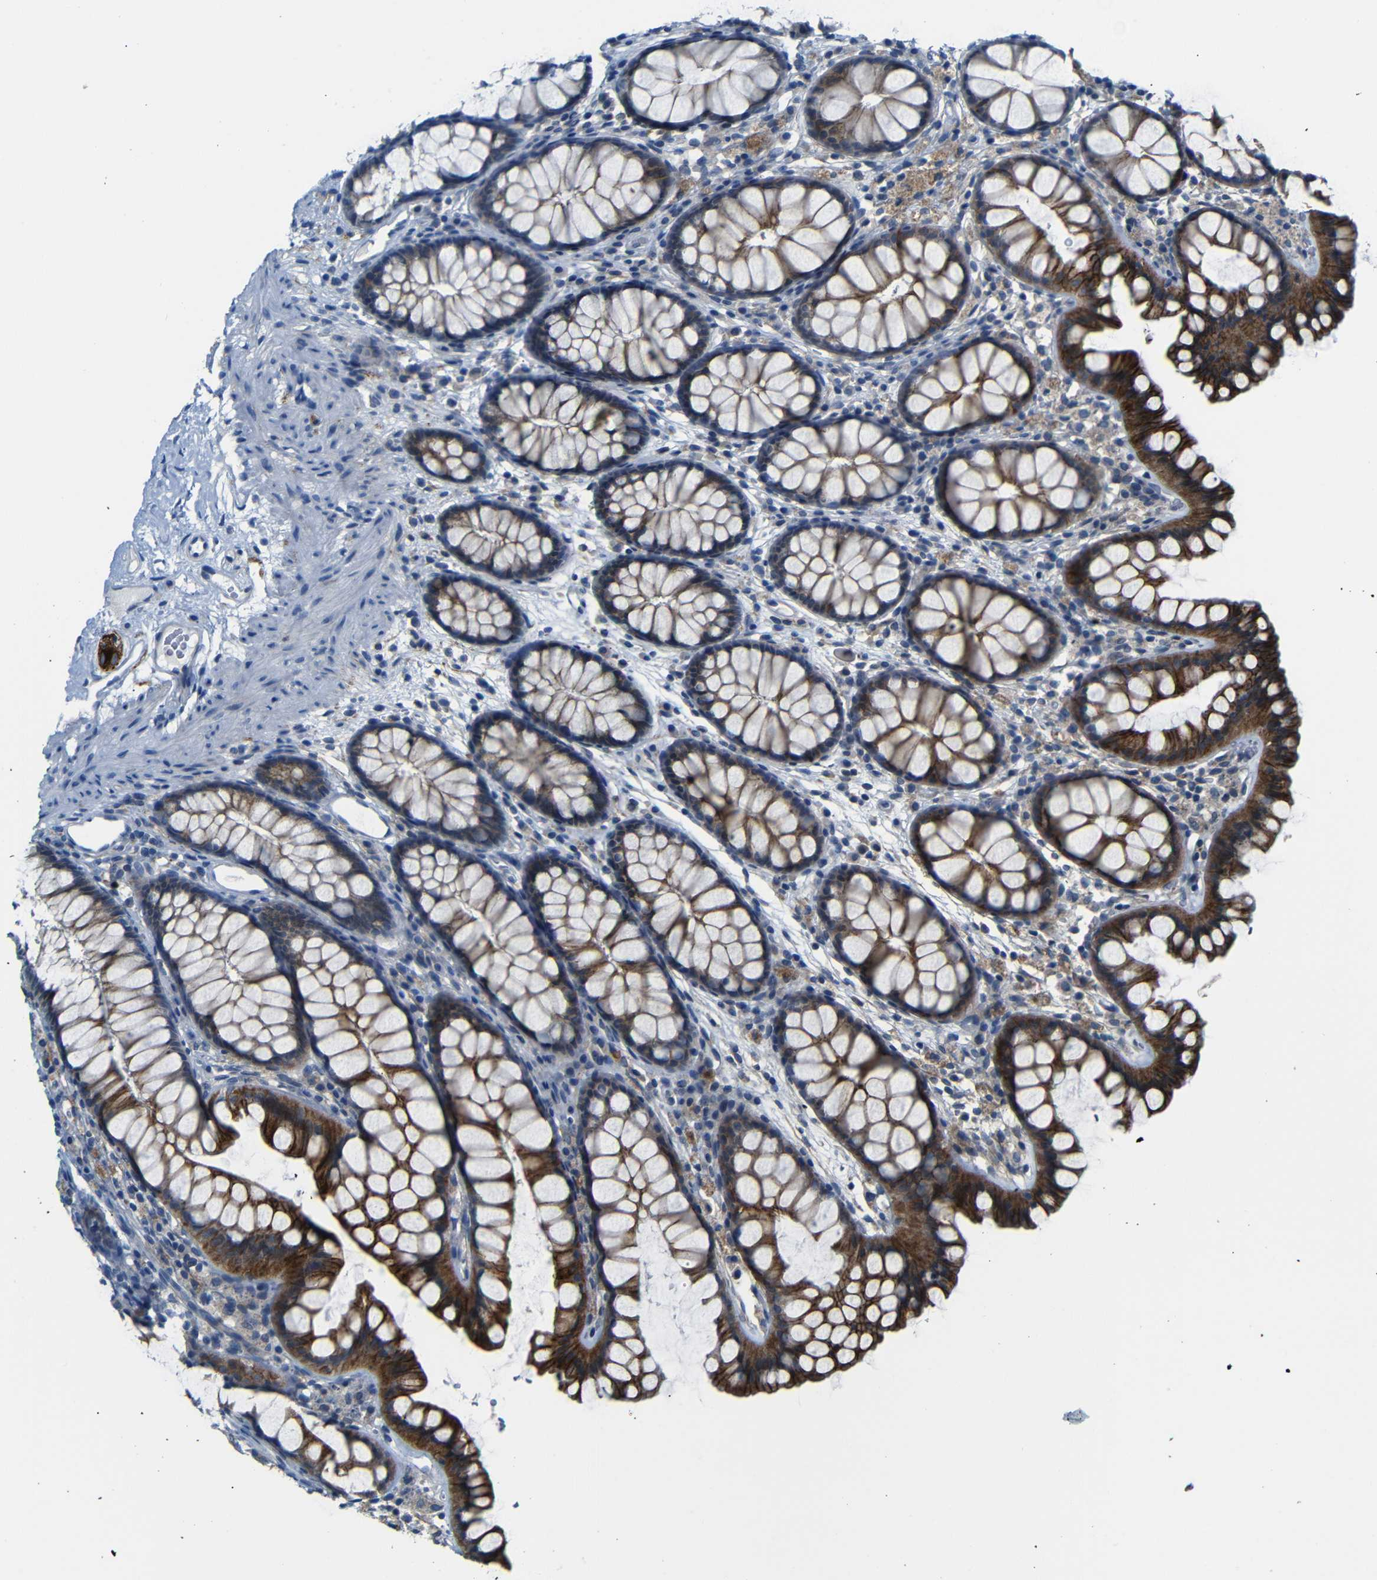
{"staining": {"intensity": "negative", "quantity": "none", "location": "none"}, "tissue": "colon", "cell_type": "Endothelial cells", "image_type": "normal", "snomed": [{"axis": "morphology", "description": "Normal tissue, NOS"}, {"axis": "topography", "description": "Colon"}], "caption": "Human colon stained for a protein using immunohistochemistry (IHC) exhibits no positivity in endothelial cells.", "gene": "ANK3", "patient": {"sex": "female", "age": 55}}